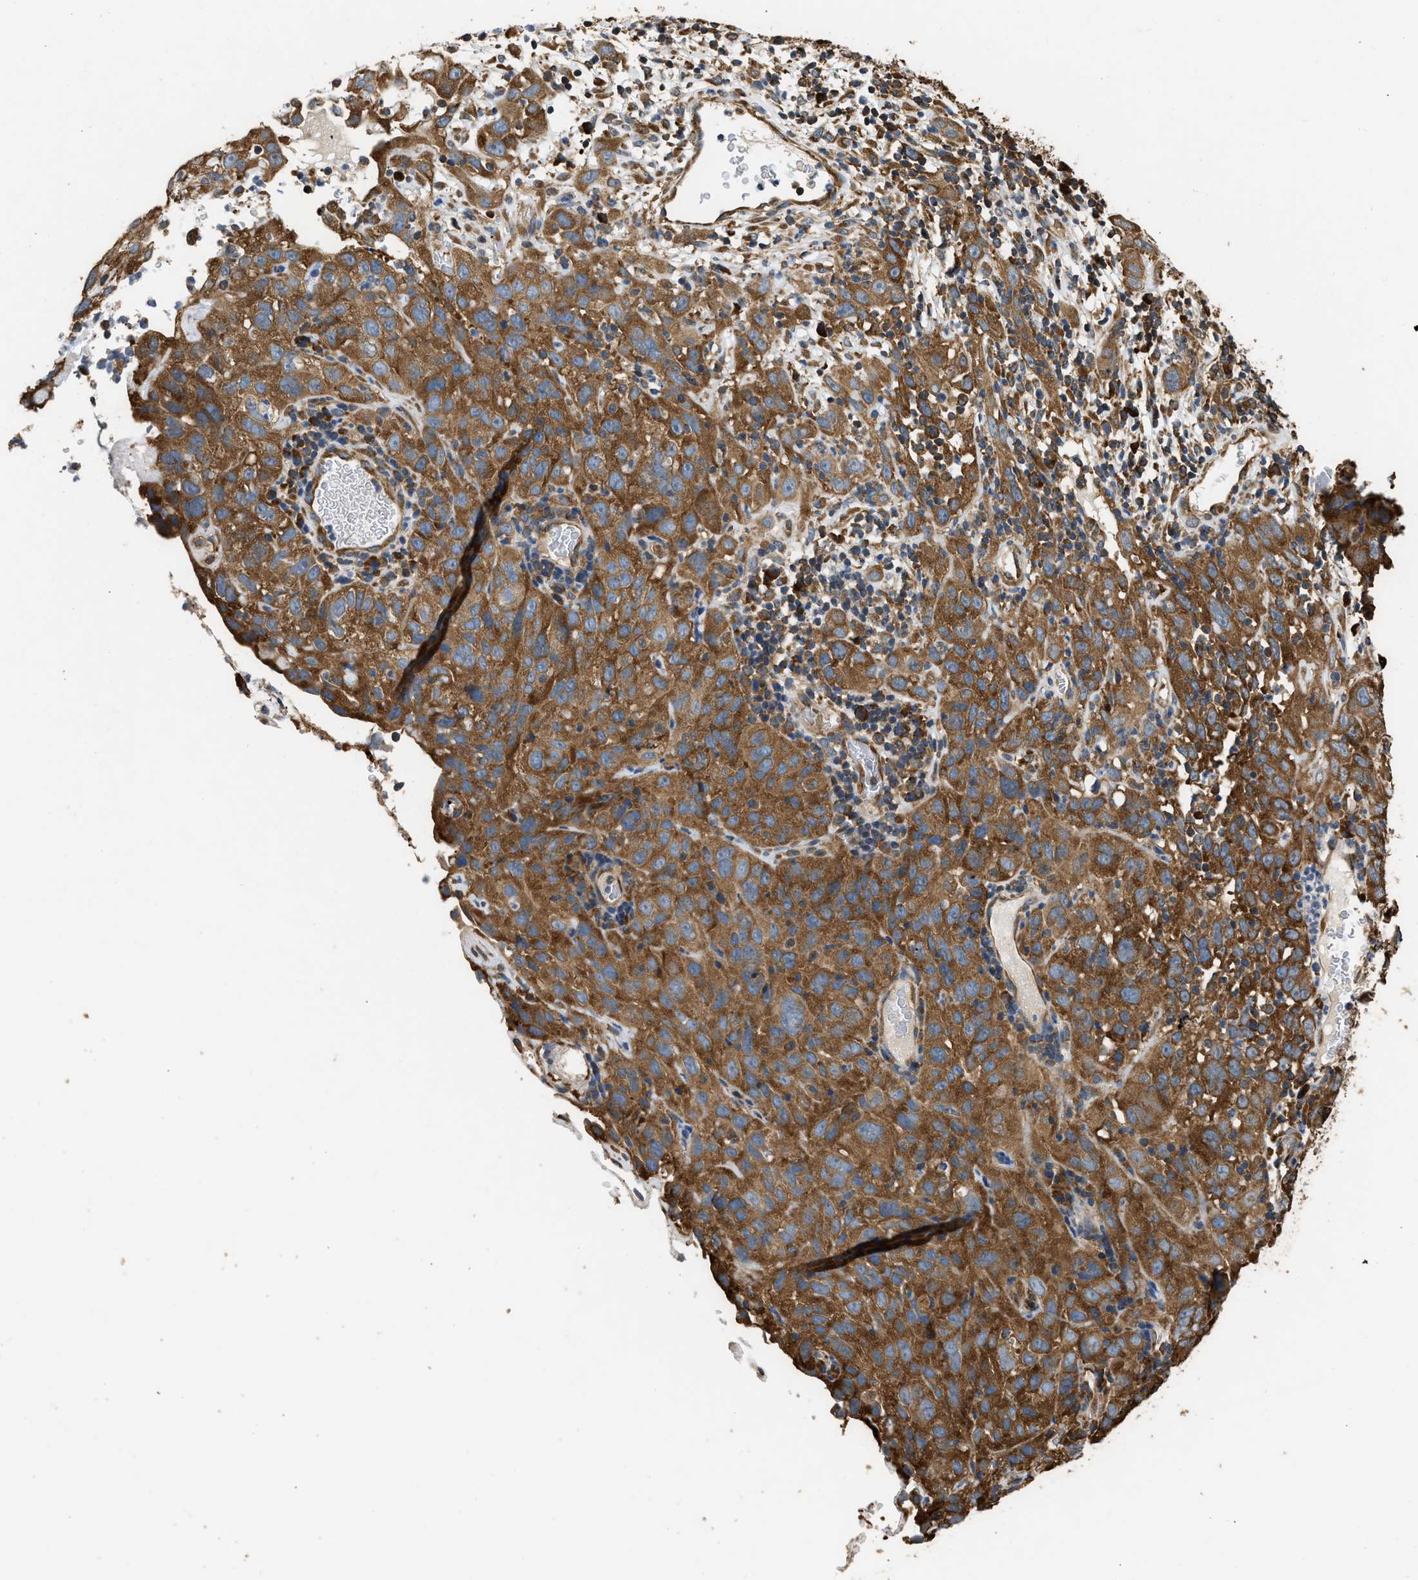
{"staining": {"intensity": "strong", "quantity": ">75%", "location": "cytoplasmic/membranous"}, "tissue": "cervical cancer", "cell_type": "Tumor cells", "image_type": "cancer", "snomed": [{"axis": "morphology", "description": "Squamous cell carcinoma, NOS"}, {"axis": "topography", "description": "Cervix"}], "caption": "Immunohistochemical staining of cervical cancer (squamous cell carcinoma) shows high levels of strong cytoplasmic/membranous expression in about >75% of tumor cells.", "gene": "SLC36A4", "patient": {"sex": "female", "age": 32}}